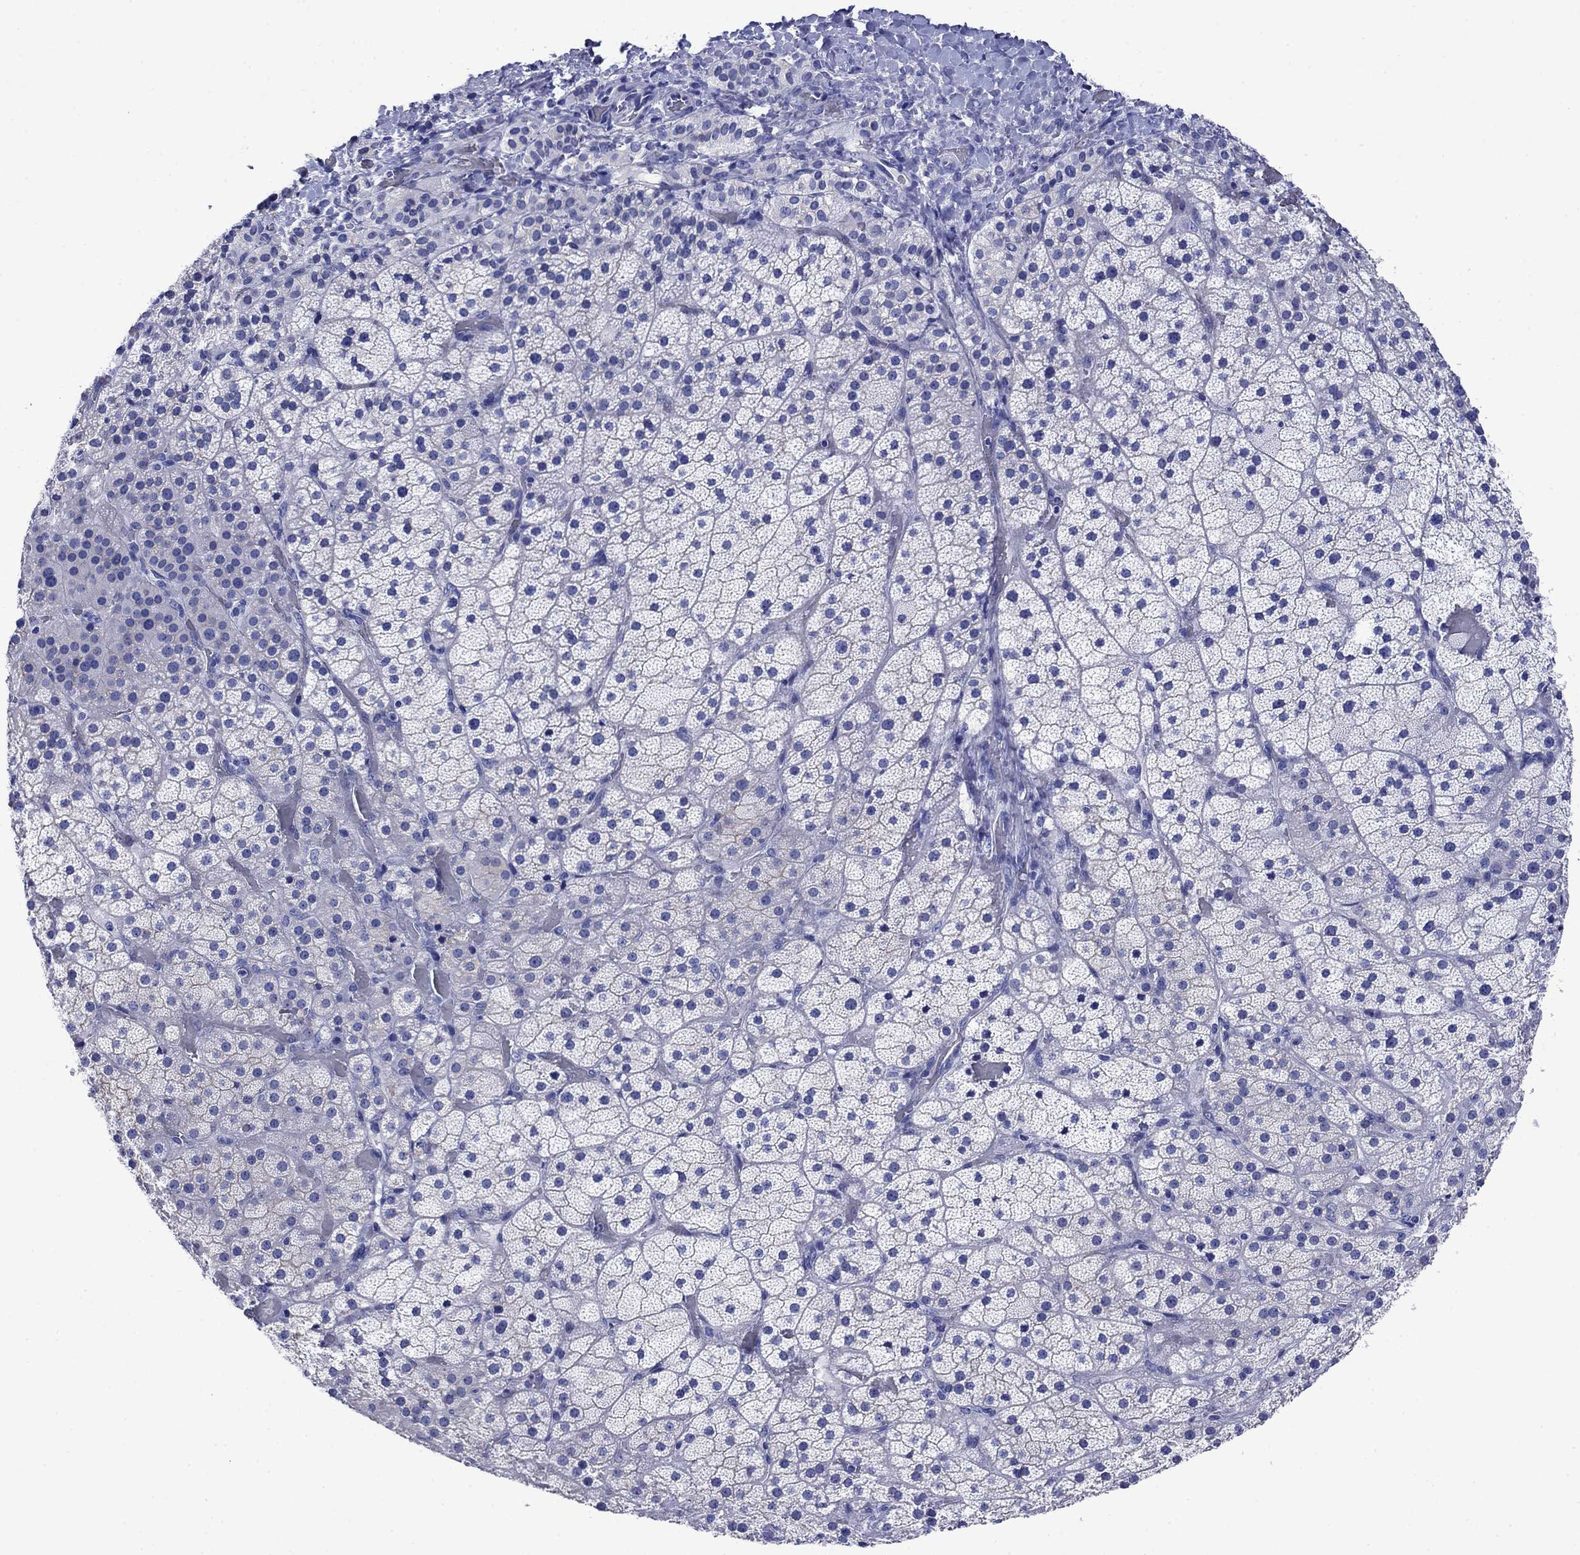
{"staining": {"intensity": "negative", "quantity": "none", "location": "none"}, "tissue": "adrenal gland", "cell_type": "Glandular cells", "image_type": "normal", "snomed": [{"axis": "morphology", "description": "Normal tissue, NOS"}, {"axis": "topography", "description": "Adrenal gland"}], "caption": "A high-resolution image shows IHC staining of unremarkable adrenal gland, which demonstrates no significant positivity in glandular cells.", "gene": "SLC1A2", "patient": {"sex": "male", "age": 57}}